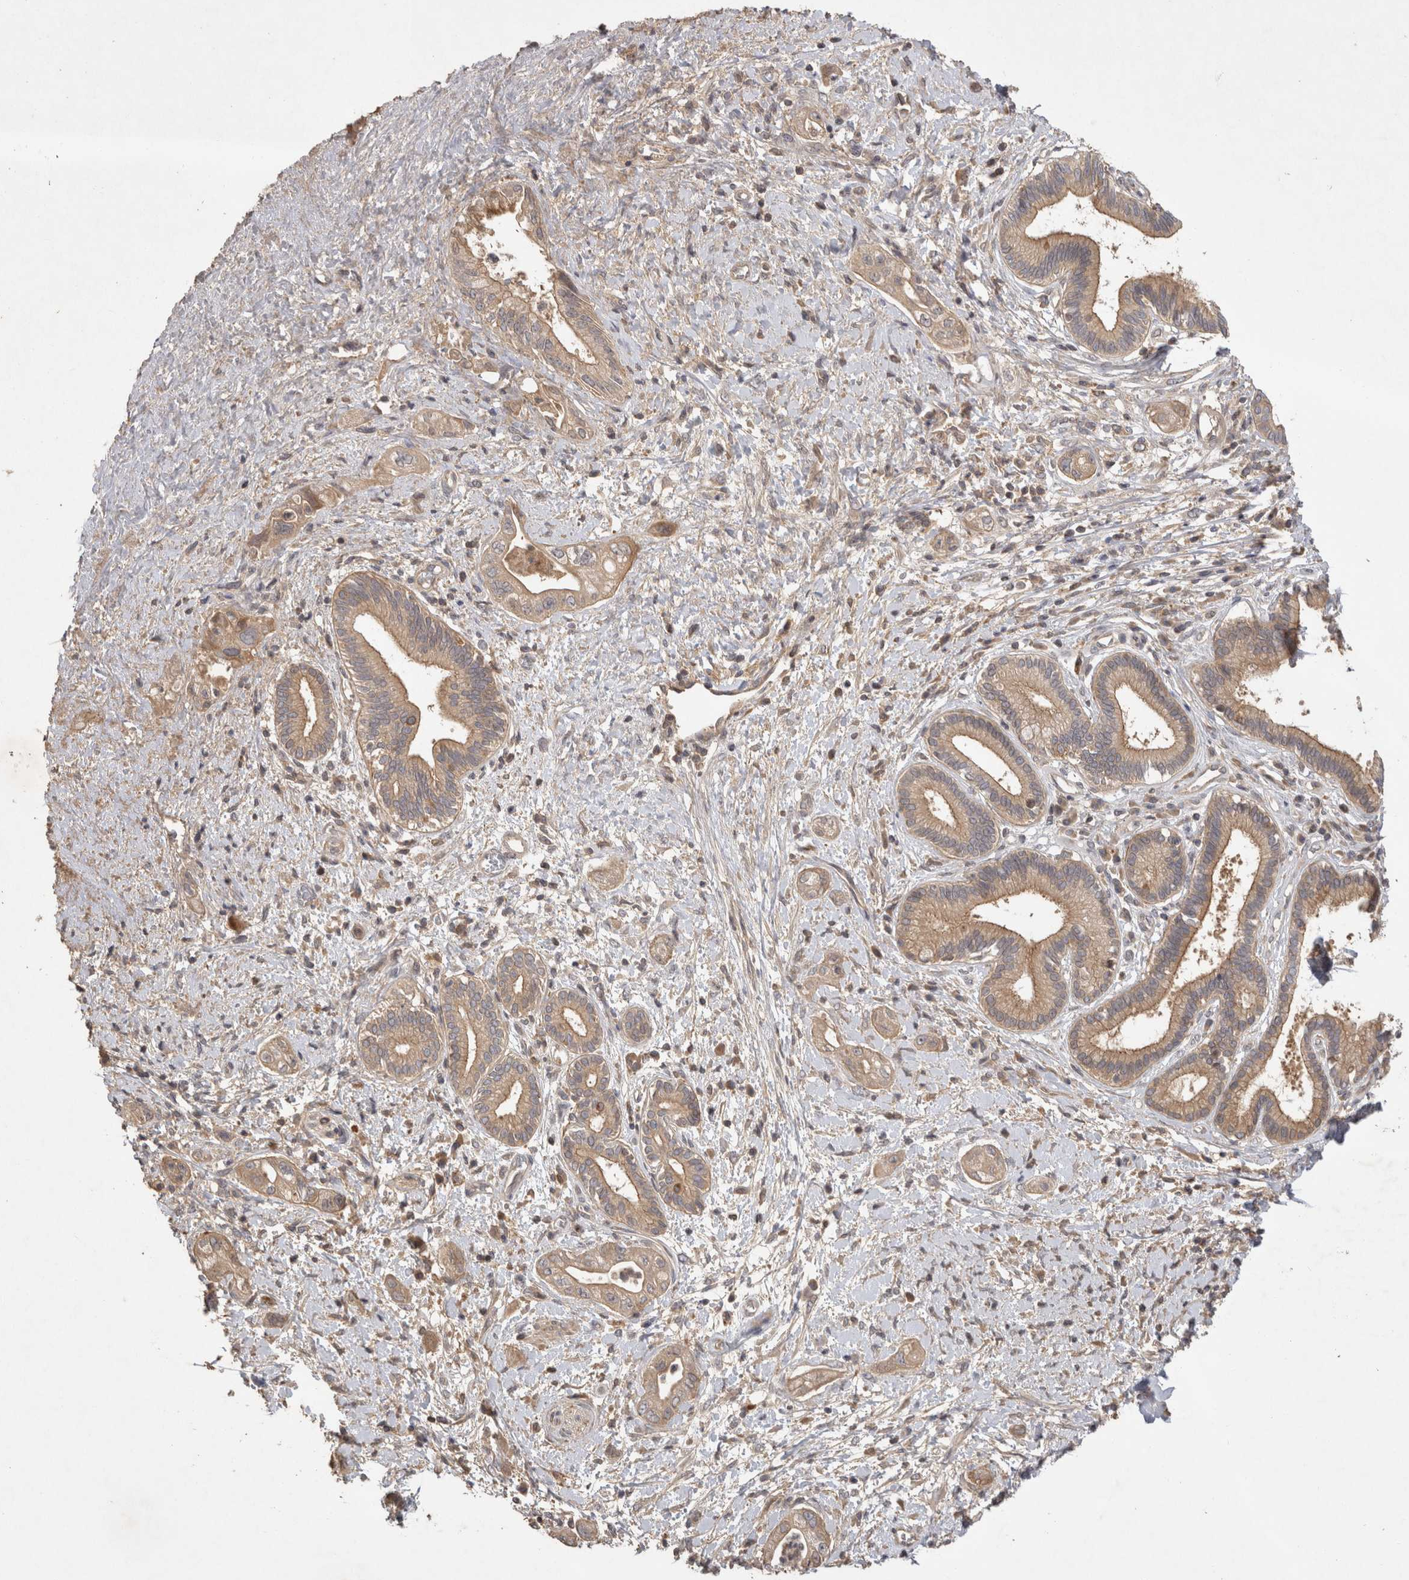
{"staining": {"intensity": "weak", "quantity": ">75%", "location": "cytoplasmic/membranous"}, "tissue": "pancreatic cancer", "cell_type": "Tumor cells", "image_type": "cancer", "snomed": [{"axis": "morphology", "description": "Adenocarcinoma, NOS"}, {"axis": "topography", "description": "Pancreas"}], "caption": "Human pancreatic cancer stained with a brown dye demonstrates weak cytoplasmic/membranous positive positivity in approximately >75% of tumor cells.", "gene": "PPP1R42", "patient": {"sex": "male", "age": 58}}